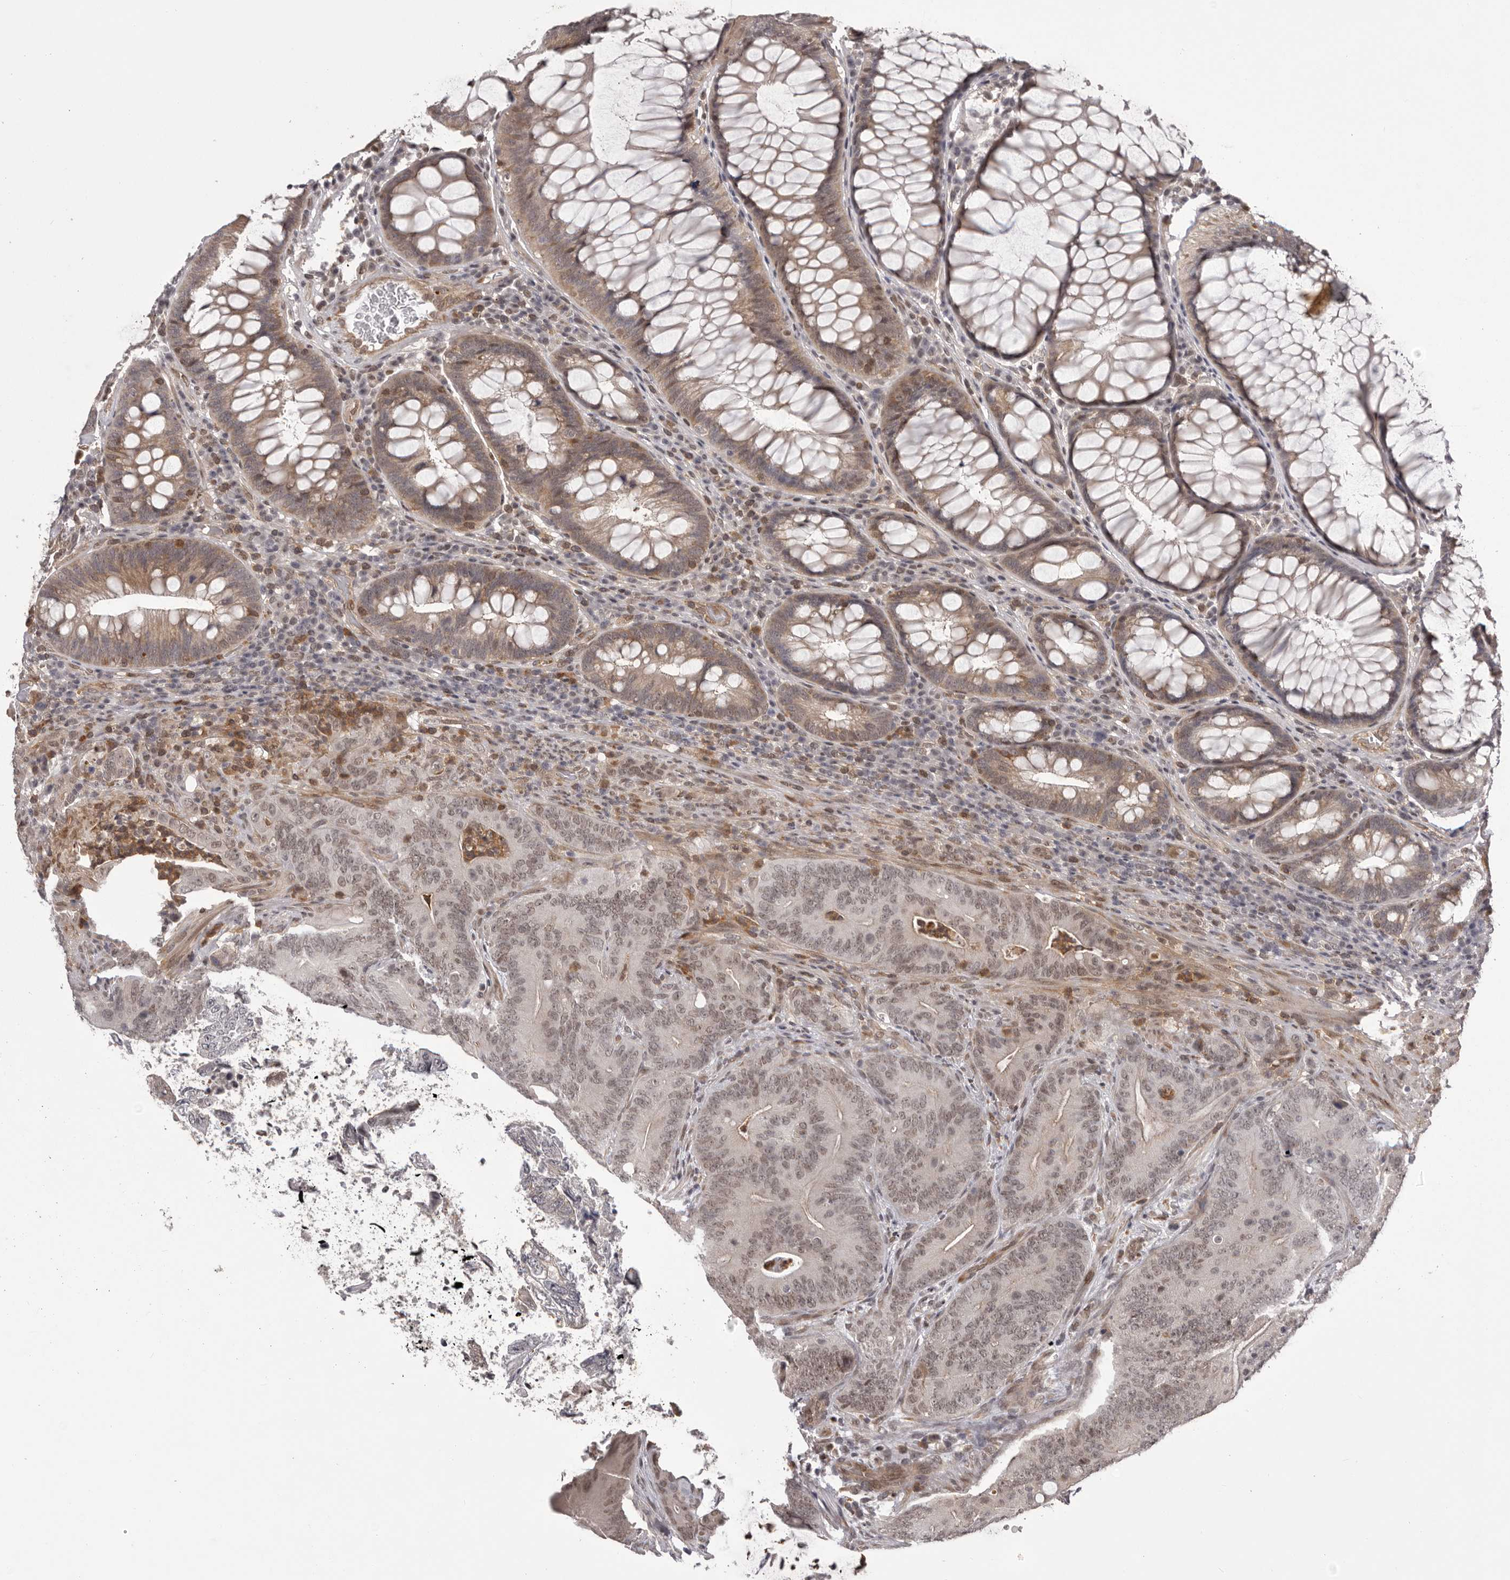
{"staining": {"intensity": "weak", "quantity": ">75%", "location": "nuclear"}, "tissue": "colorectal cancer", "cell_type": "Tumor cells", "image_type": "cancer", "snomed": [{"axis": "morphology", "description": "Normal tissue, NOS"}, {"axis": "topography", "description": "Colon"}], "caption": "An immunohistochemistry photomicrograph of tumor tissue is shown. Protein staining in brown highlights weak nuclear positivity in colorectal cancer within tumor cells. (brown staining indicates protein expression, while blue staining denotes nuclei).", "gene": "RNF2", "patient": {"sex": "female", "age": 82}}